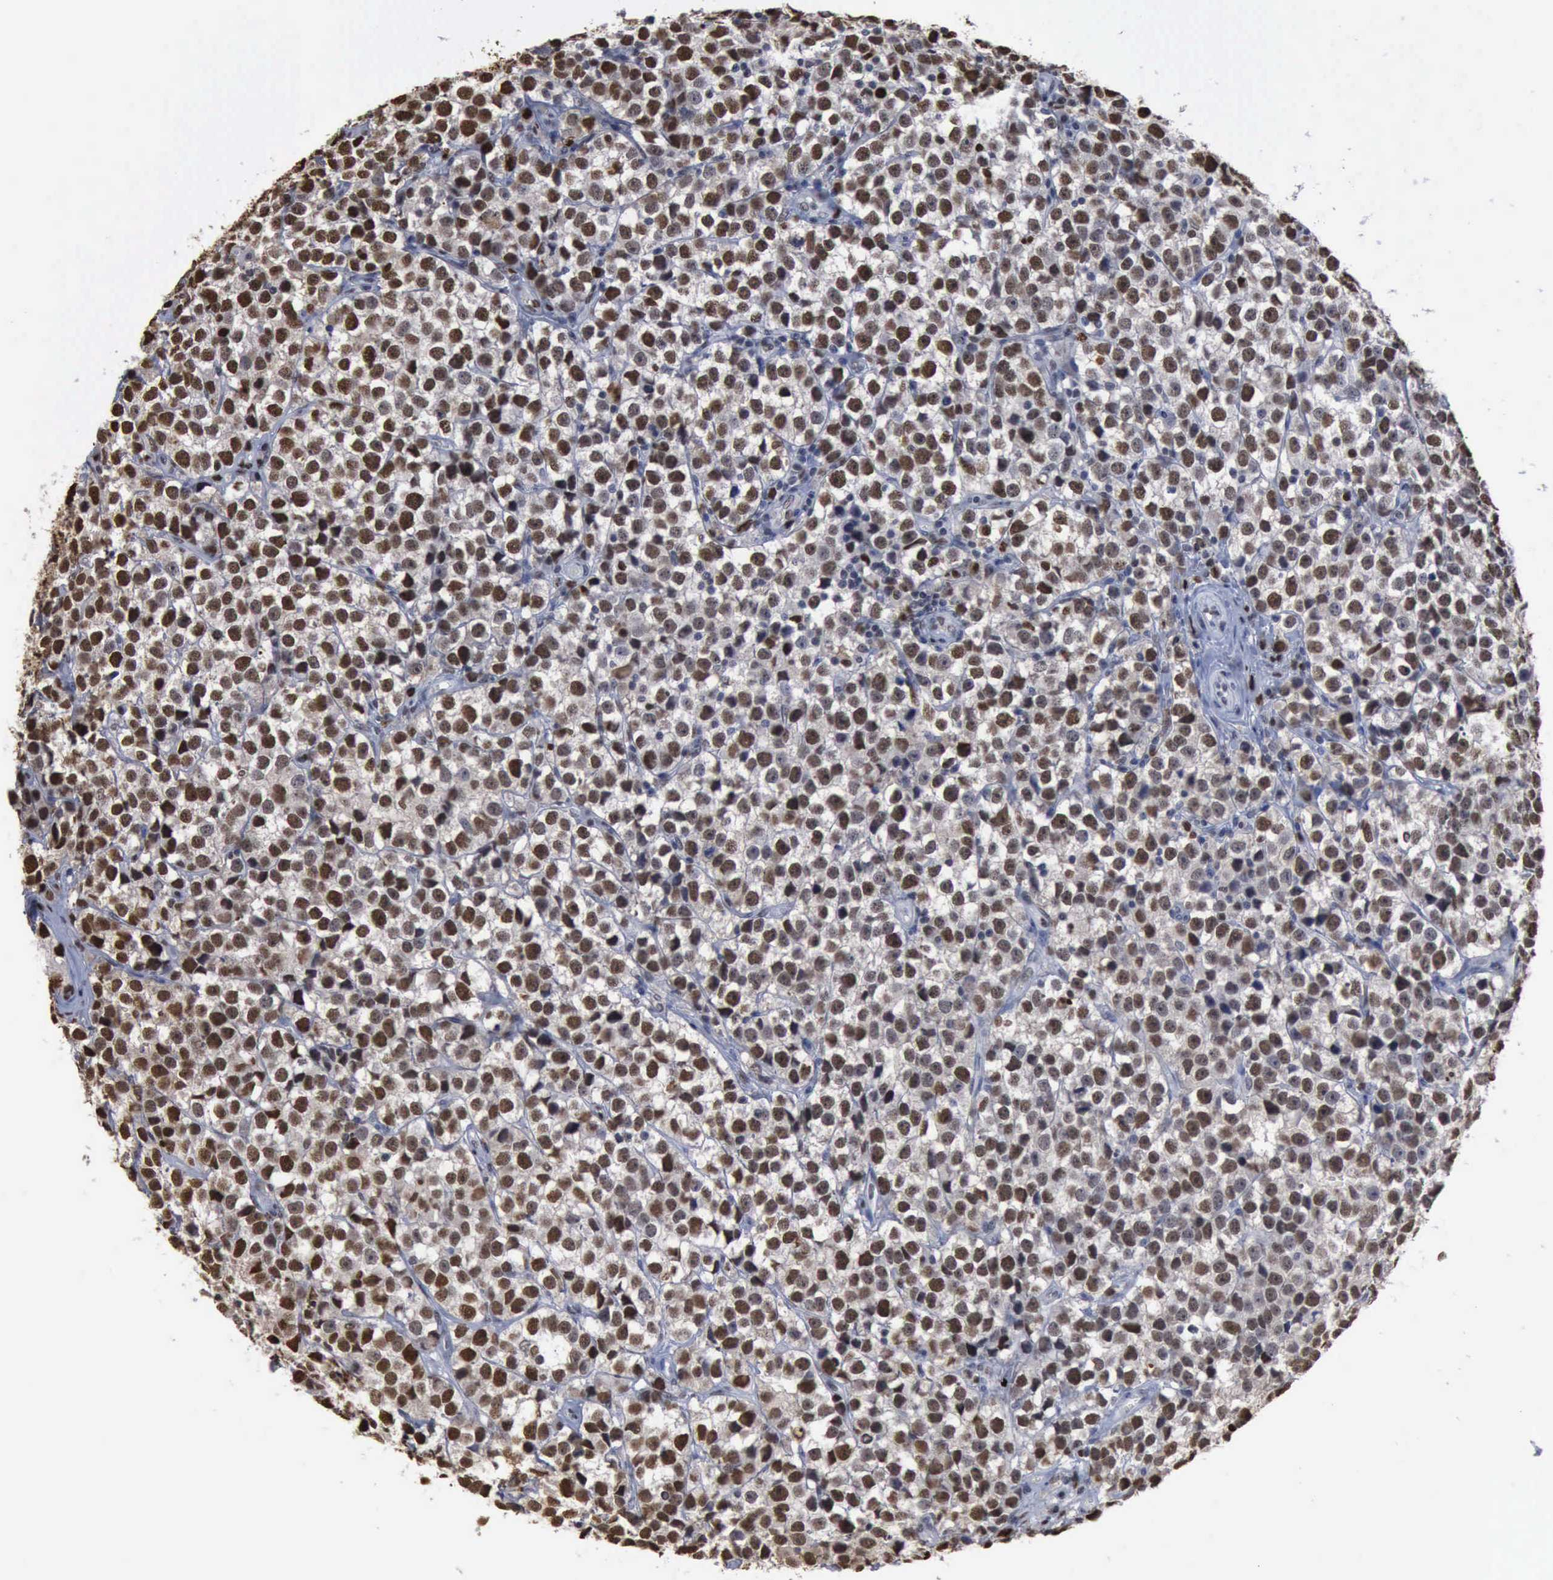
{"staining": {"intensity": "moderate", "quantity": ">75%", "location": "nuclear"}, "tissue": "testis cancer", "cell_type": "Tumor cells", "image_type": "cancer", "snomed": [{"axis": "morphology", "description": "Seminoma, NOS"}, {"axis": "topography", "description": "Testis"}], "caption": "Testis cancer (seminoma) stained with IHC displays moderate nuclear staining in approximately >75% of tumor cells.", "gene": "PCNA", "patient": {"sex": "male", "age": 25}}